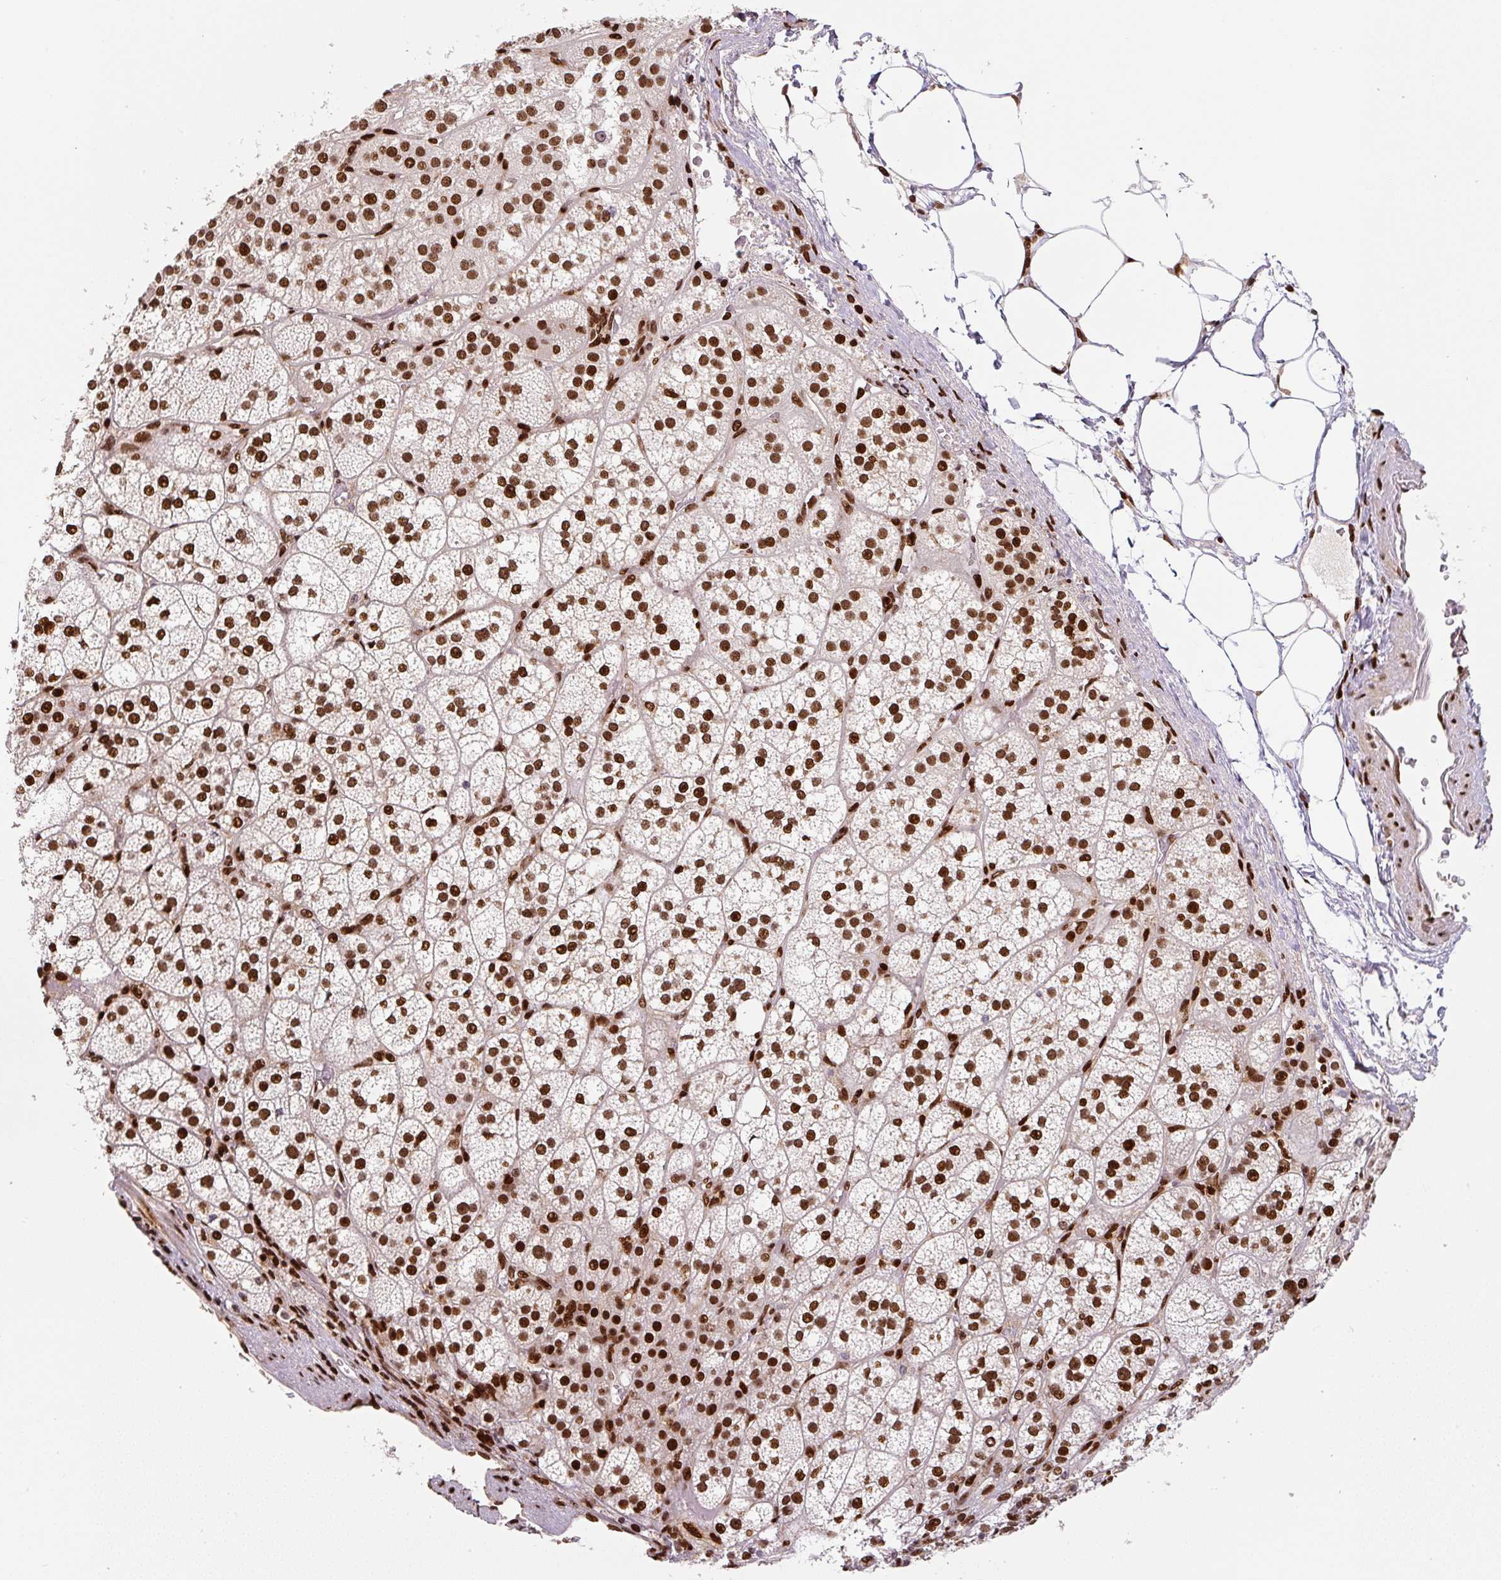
{"staining": {"intensity": "strong", "quantity": ">75%", "location": "nuclear"}, "tissue": "adrenal gland", "cell_type": "Glandular cells", "image_type": "normal", "snomed": [{"axis": "morphology", "description": "Normal tissue, NOS"}, {"axis": "topography", "description": "Adrenal gland"}], "caption": "Normal adrenal gland shows strong nuclear positivity in approximately >75% of glandular cells.", "gene": "PYDC2", "patient": {"sex": "female", "age": 60}}